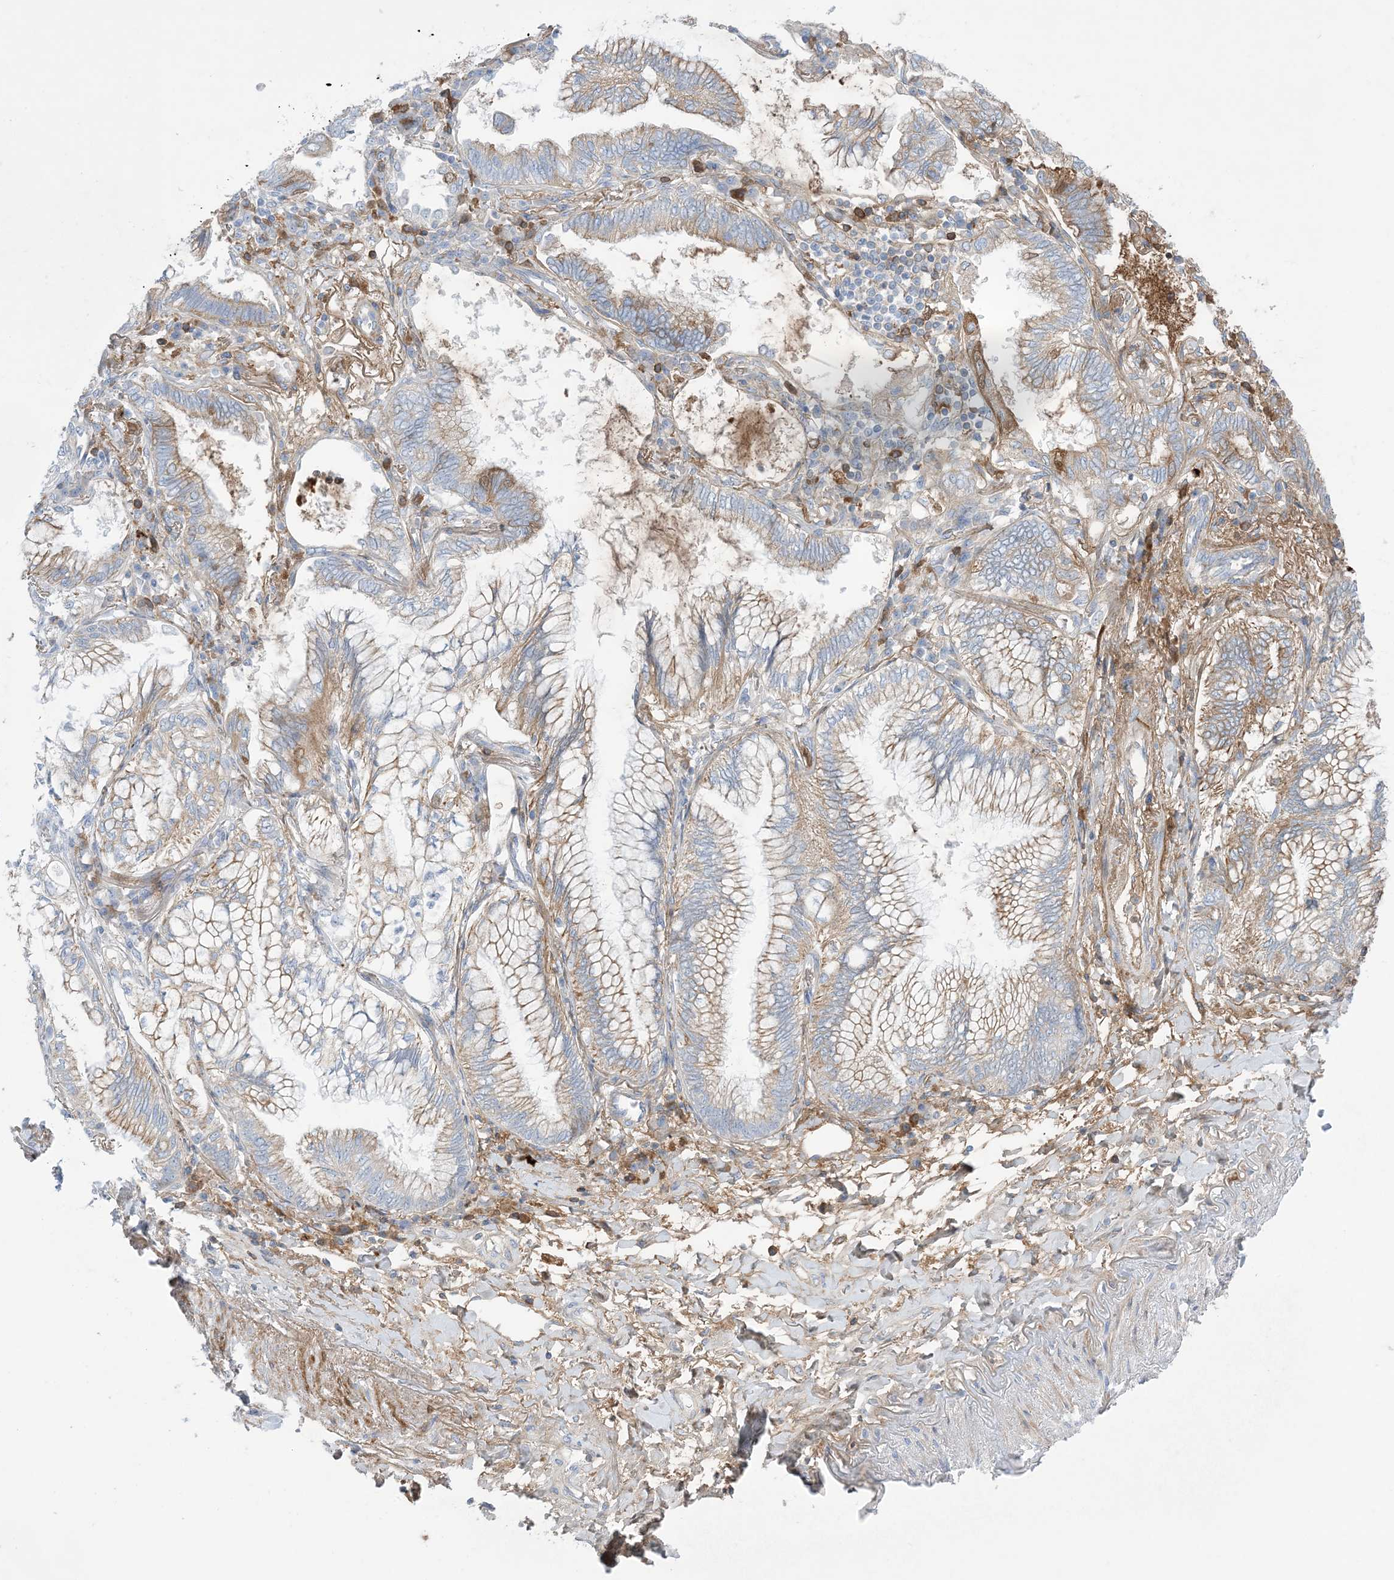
{"staining": {"intensity": "moderate", "quantity": "25%-75%", "location": "cytoplasmic/membranous"}, "tissue": "lung cancer", "cell_type": "Tumor cells", "image_type": "cancer", "snomed": [{"axis": "morphology", "description": "Adenocarcinoma, NOS"}, {"axis": "topography", "description": "Lung"}], "caption": "An image of lung adenocarcinoma stained for a protein exhibits moderate cytoplasmic/membranous brown staining in tumor cells.", "gene": "ATP11C", "patient": {"sex": "female", "age": 70}}